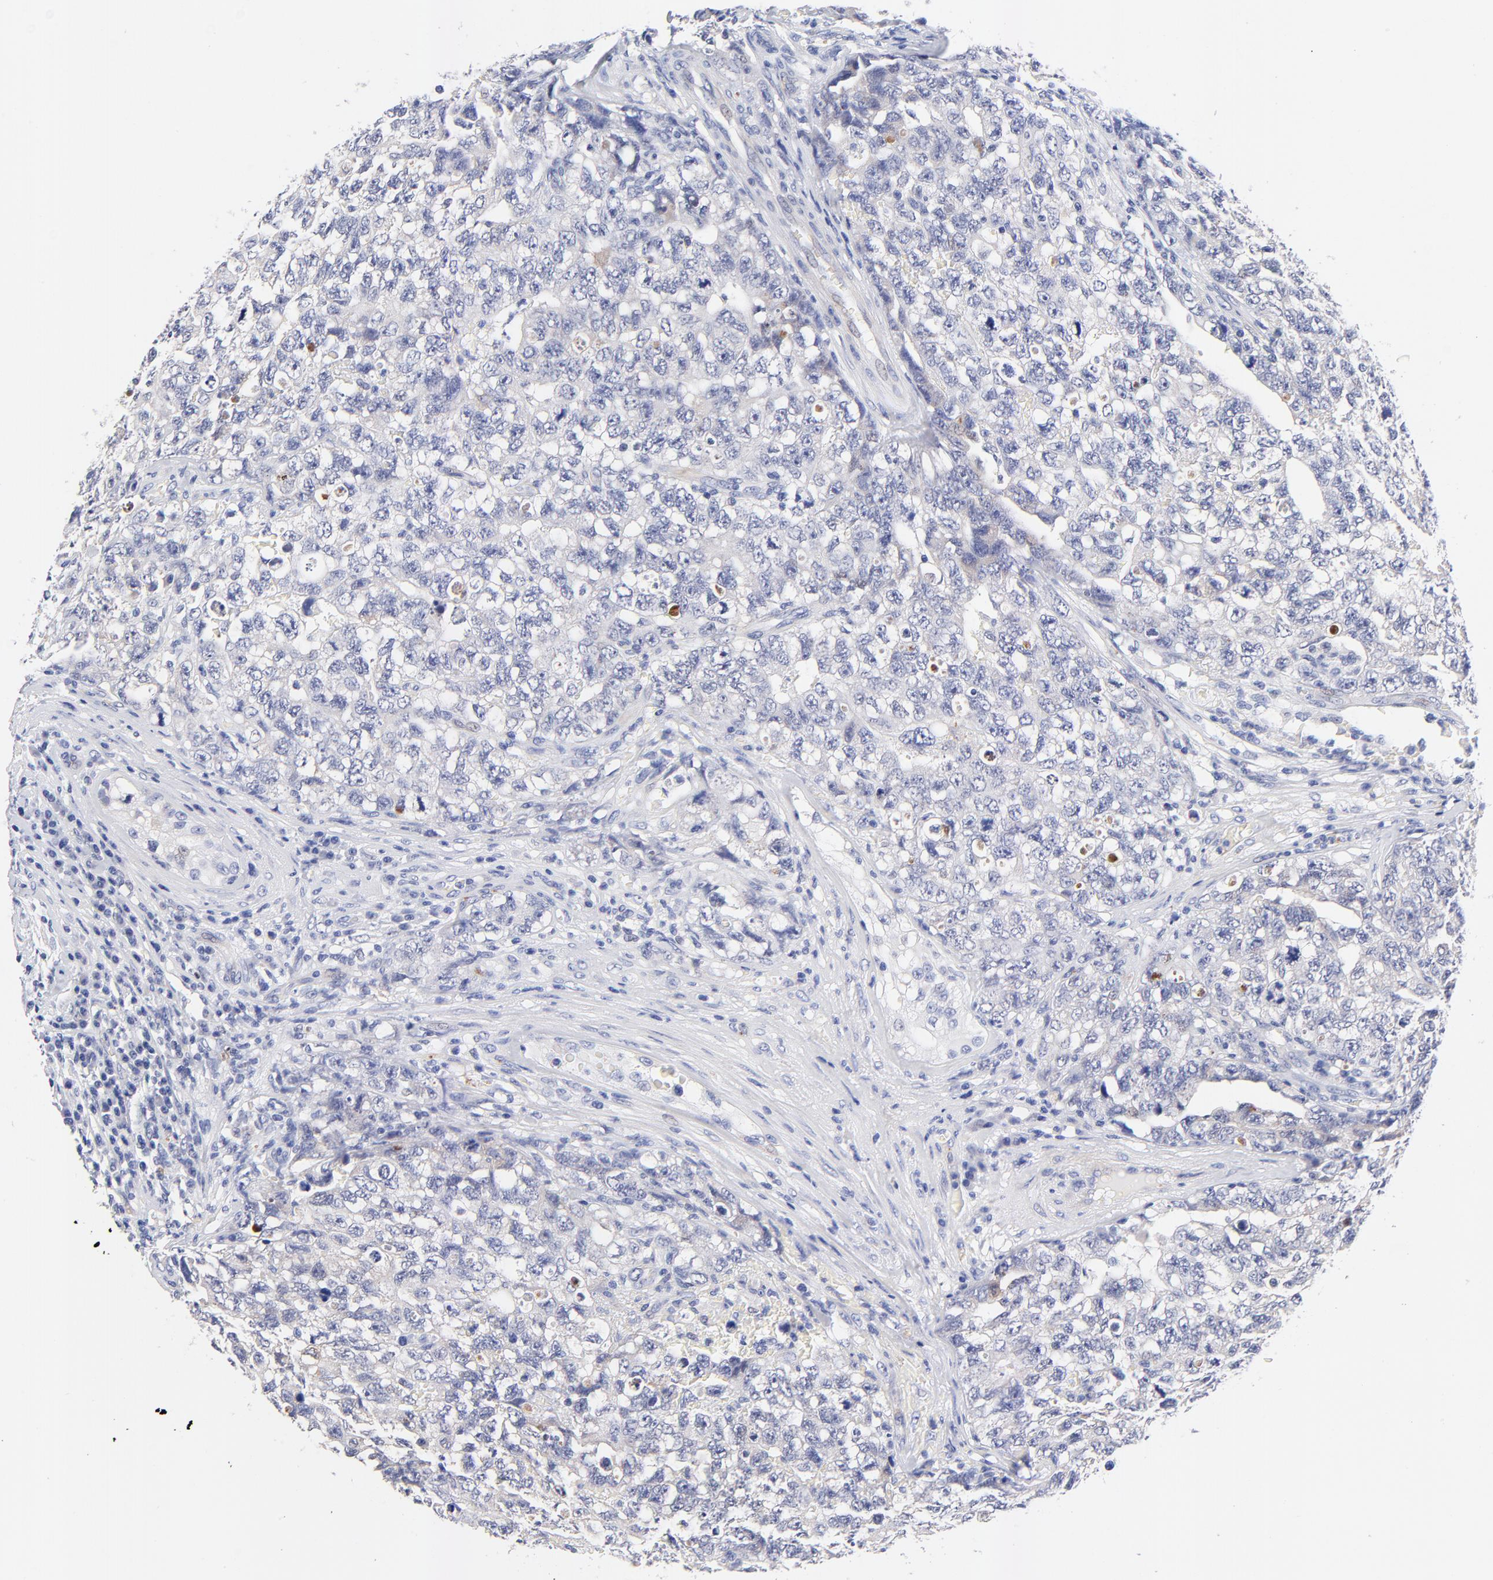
{"staining": {"intensity": "negative", "quantity": "none", "location": "none"}, "tissue": "testis cancer", "cell_type": "Tumor cells", "image_type": "cancer", "snomed": [{"axis": "morphology", "description": "Carcinoma, Embryonal, NOS"}, {"axis": "topography", "description": "Testis"}], "caption": "The immunohistochemistry (IHC) image has no significant expression in tumor cells of embryonal carcinoma (testis) tissue.", "gene": "FAM117B", "patient": {"sex": "male", "age": 31}}